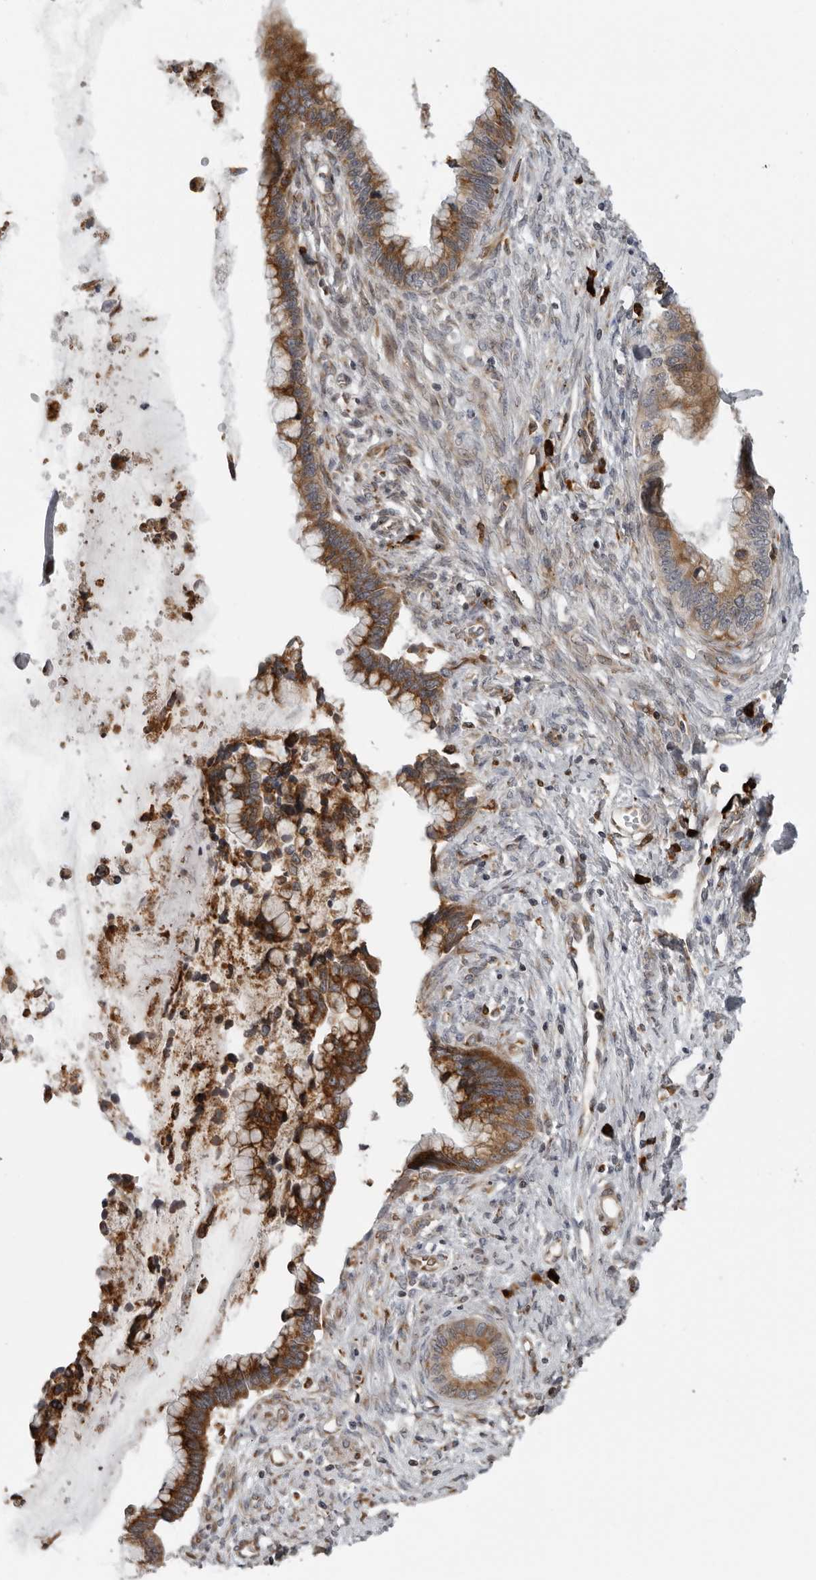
{"staining": {"intensity": "strong", "quantity": ">75%", "location": "cytoplasmic/membranous"}, "tissue": "cervical cancer", "cell_type": "Tumor cells", "image_type": "cancer", "snomed": [{"axis": "morphology", "description": "Adenocarcinoma, NOS"}, {"axis": "topography", "description": "Cervix"}], "caption": "The immunohistochemical stain highlights strong cytoplasmic/membranous staining in tumor cells of cervical cancer (adenocarcinoma) tissue.", "gene": "ALPK2", "patient": {"sex": "female", "age": 44}}